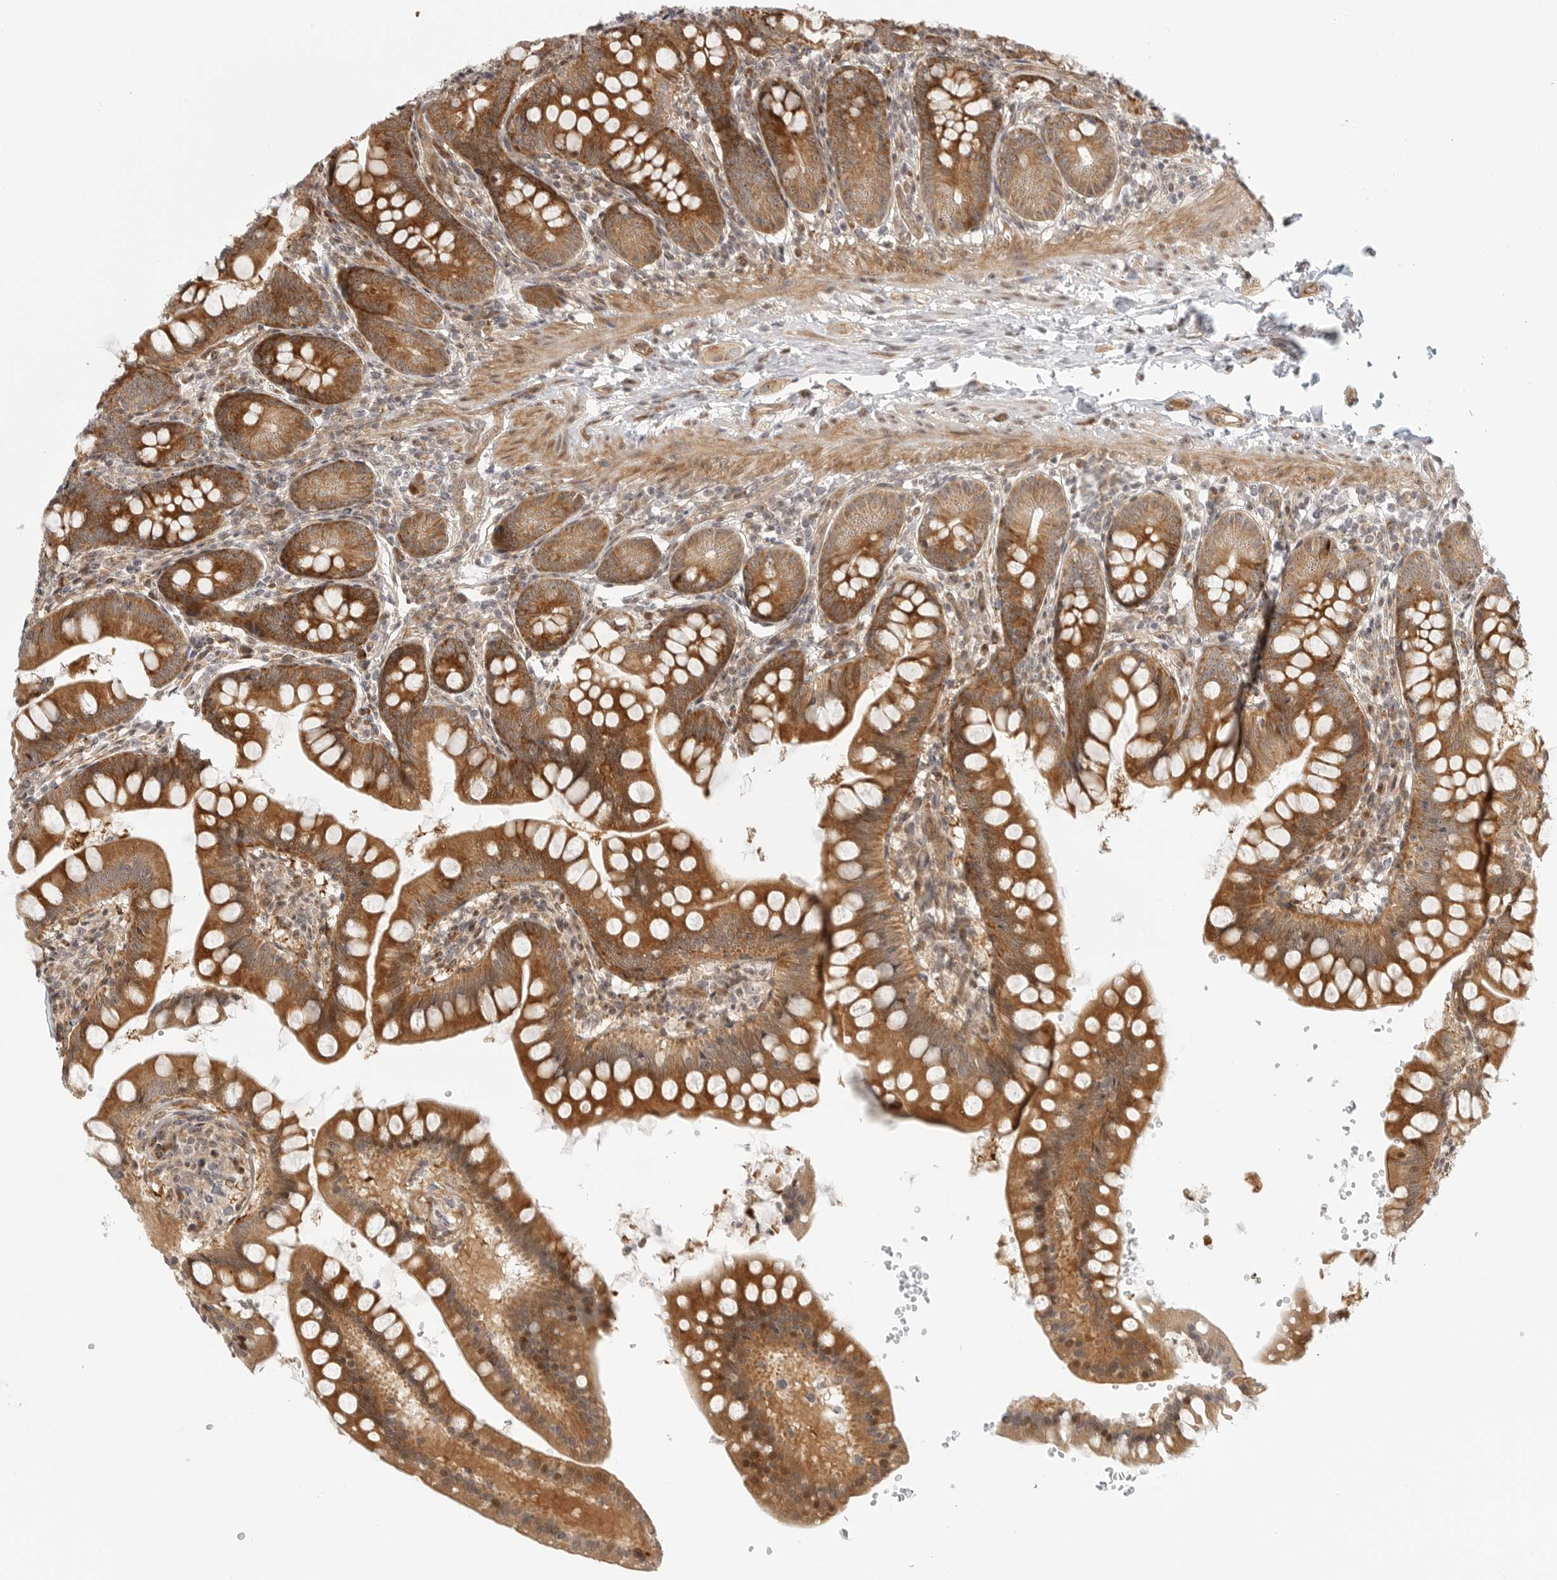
{"staining": {"intensity": "moderate", "quantity": ">75%", "location": "cytoplasmic/membranous"}, "tissue": "small intestine", "cell_type": "Glandular cells", "image_type": "normal", "snomed": [{"axis": "morphology", "description": "Normal tissue, NOS"}, {"axis": "topography", "description": "Small intestine"}], "caption": "A micrograph showing moderate cytoplasmic/membranous staining in approximately >75% of glandular cells in benign small intestine, as visualized by brown immunohistochemical staining.", "gene": "DSCC1", "patient": {"sex": "male", "age": 7}}